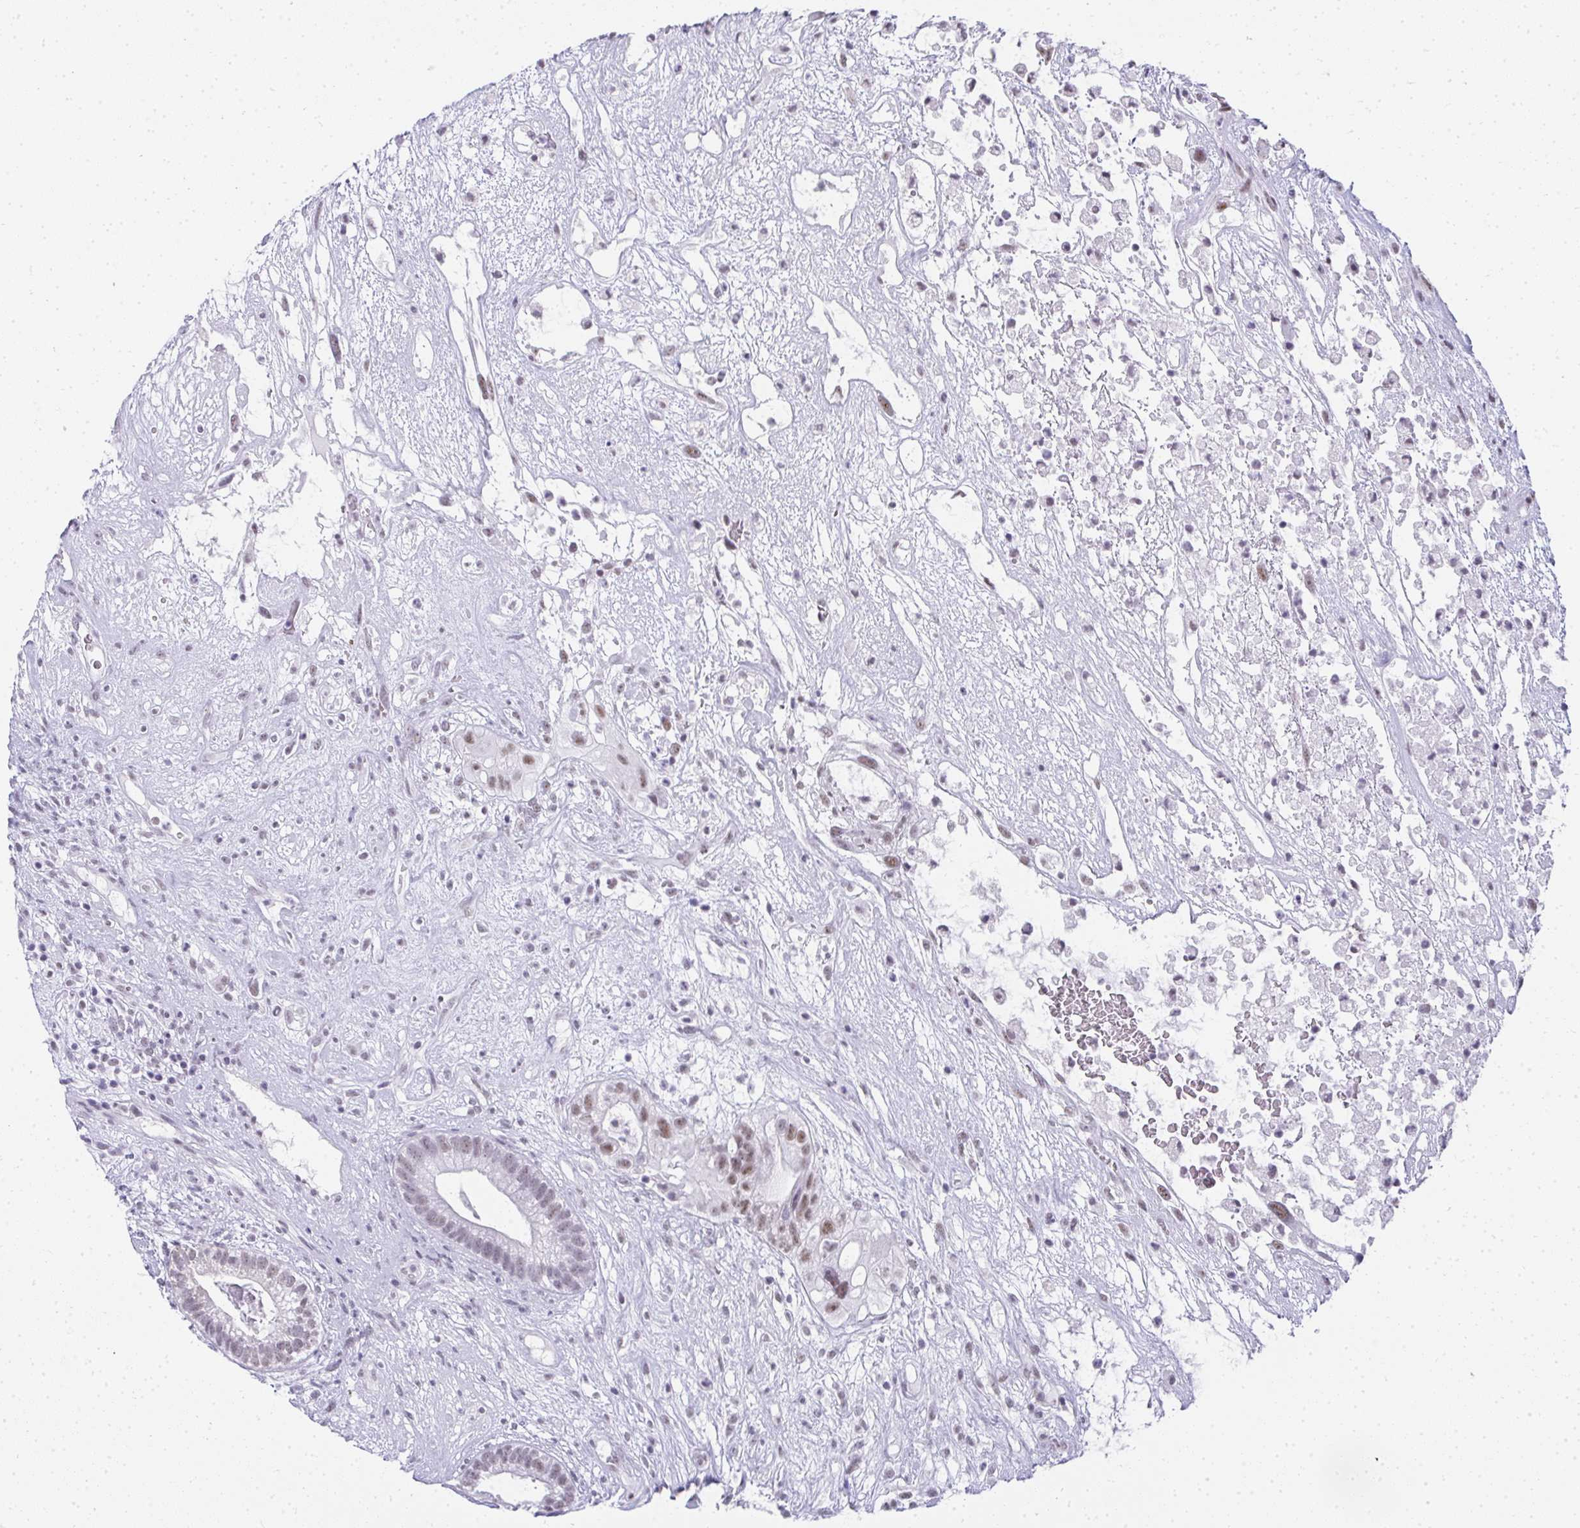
{"staining": {"intensity": "weak", "quantity": "25%-75%", "location": "nuclear"}, "tissue": "testis cancer", "cell_type": "Tumor cells", "image_type": "cancer", "snomed": [{"axis": "morphology", "description": "Seminoma, NOS"}, {"axis": "morphology", "description": "Carcinoma, Embryonal, NOS"}, {"axis": "topography", "description": "Testis"}], "caption": "This histopathology image displays immunohistochemistry (IHC) staining of testis cancer, with low weak nuclear staining in approximately 25%-75% of tumor cells.", "gene": "PLA2G1B", "patient": {"sex": "male", "age": 41}}